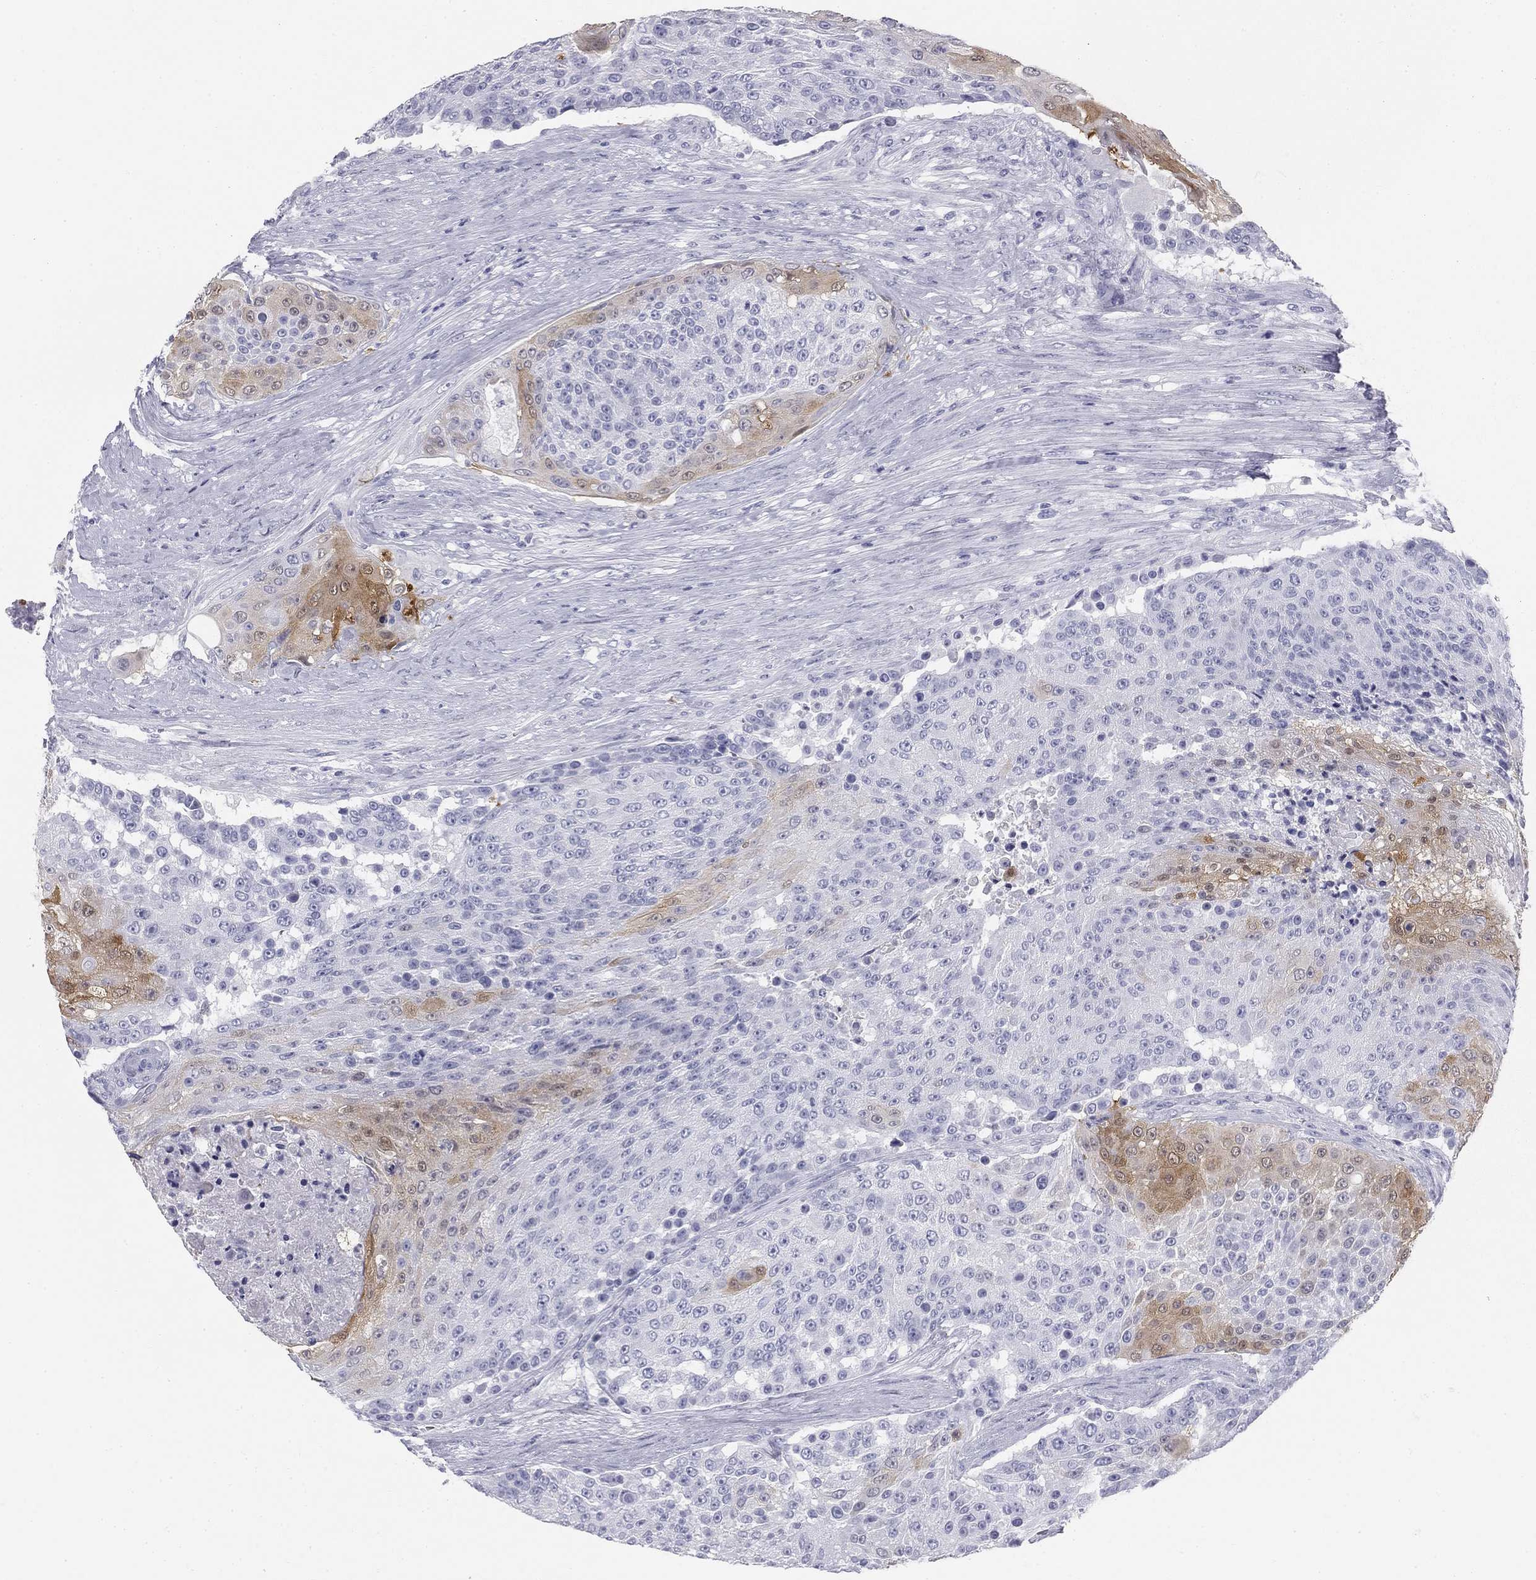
{"staining": {"intensity": "moderate", "quantity": "<25%", "location": "cytoplasmic/membranous"}, "tissue": "urothelial cancer", "cell_type": "Tumor cells", "image_type": "cancer", "snomed": [{"axis": "morphology", "description": "Urothelial carcinoma, High grade"}, {"axis": "topography", "description": "Urinary bladder"}], "caption": "Urothelial cancer stained with a protein marker reveals moderate staining in tumor cells.", "gene": "SULT2B1", "patient": {"sex": "female", "age": 63}}